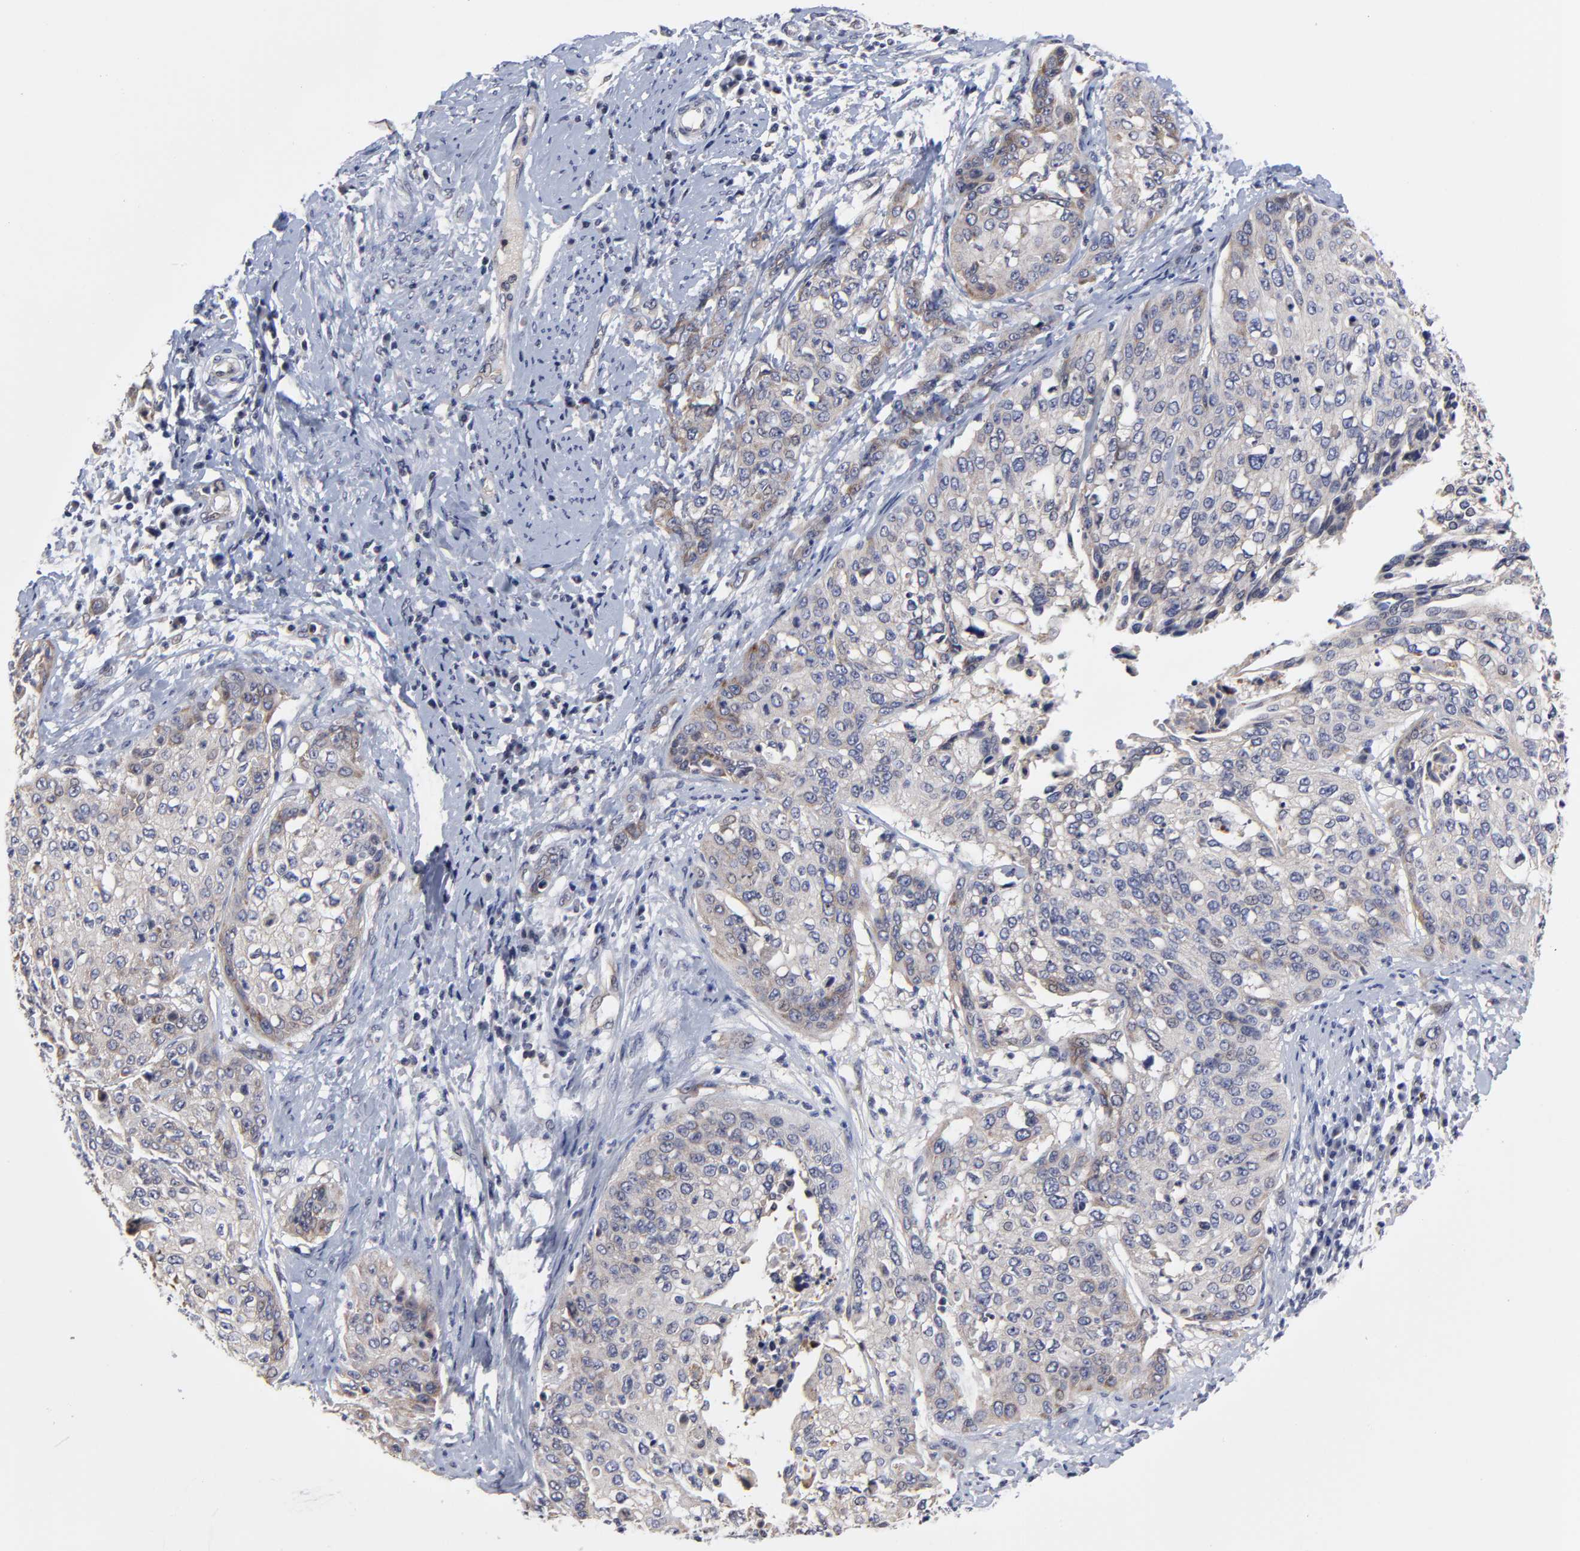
{"staining": {"intensity": "weak", "quantity": ">75%", "location": "cytoplasmic/membranous"}, "tissue": "cervical cancer", "cell_type": "Tumor cells", "image_type": "cancer", "snomed": [{"axis": "morphology", "description": "Squamous cell carcinoma, NOS"}, {"axis": "topography", "description": "Cervix"}], "caption": "Immunohistochemical staining of cervical cancer demonstrates low levels of weak cytoplasmic/membranous protein positivity in approximately >75% of tumor cells.", "gene": "ZNF157", "patient": {"sex": "female", "age": 41}}